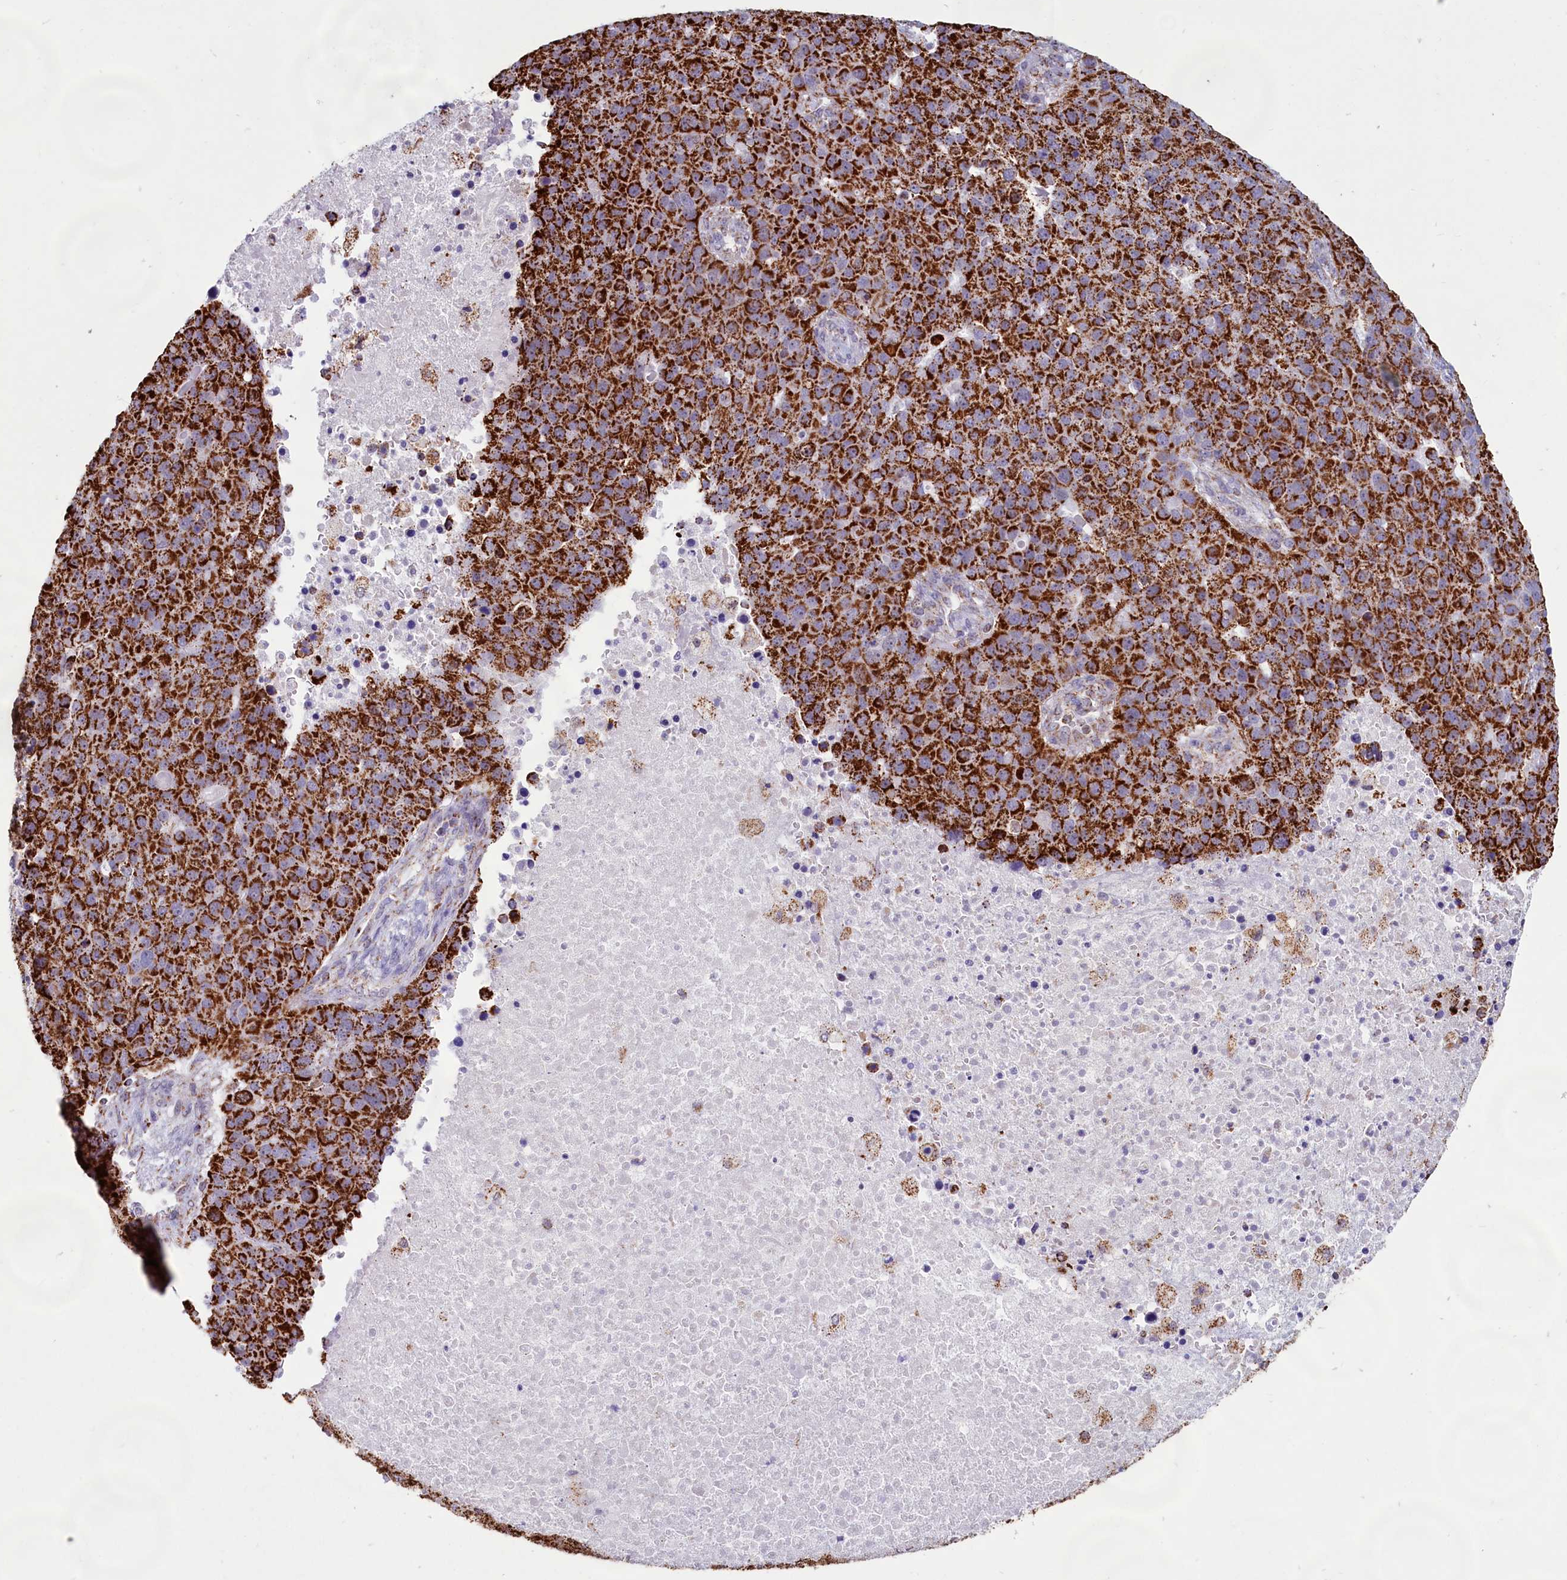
{"staining": {"intensity": "strong", "quantity": ">75%", "location": "cytoplasmic/membranous"}, "tissue": "pancreatic cancer", "cell_type": "Tumor cells", "image_type": "cancer", "snomed": [{"axis": "morphology", "description": "Adenocarcinoma, NOS"}, {"axis": "topography", "description": "Pancreas"}], "caption": "Adenocarcinoma (pancreatic) stained with IHC shows strong cytoplasmic/membranous expression in about >75% of tumor cells.", "gene": "C1D", "patient": {"sex": "female", "age": 61}}